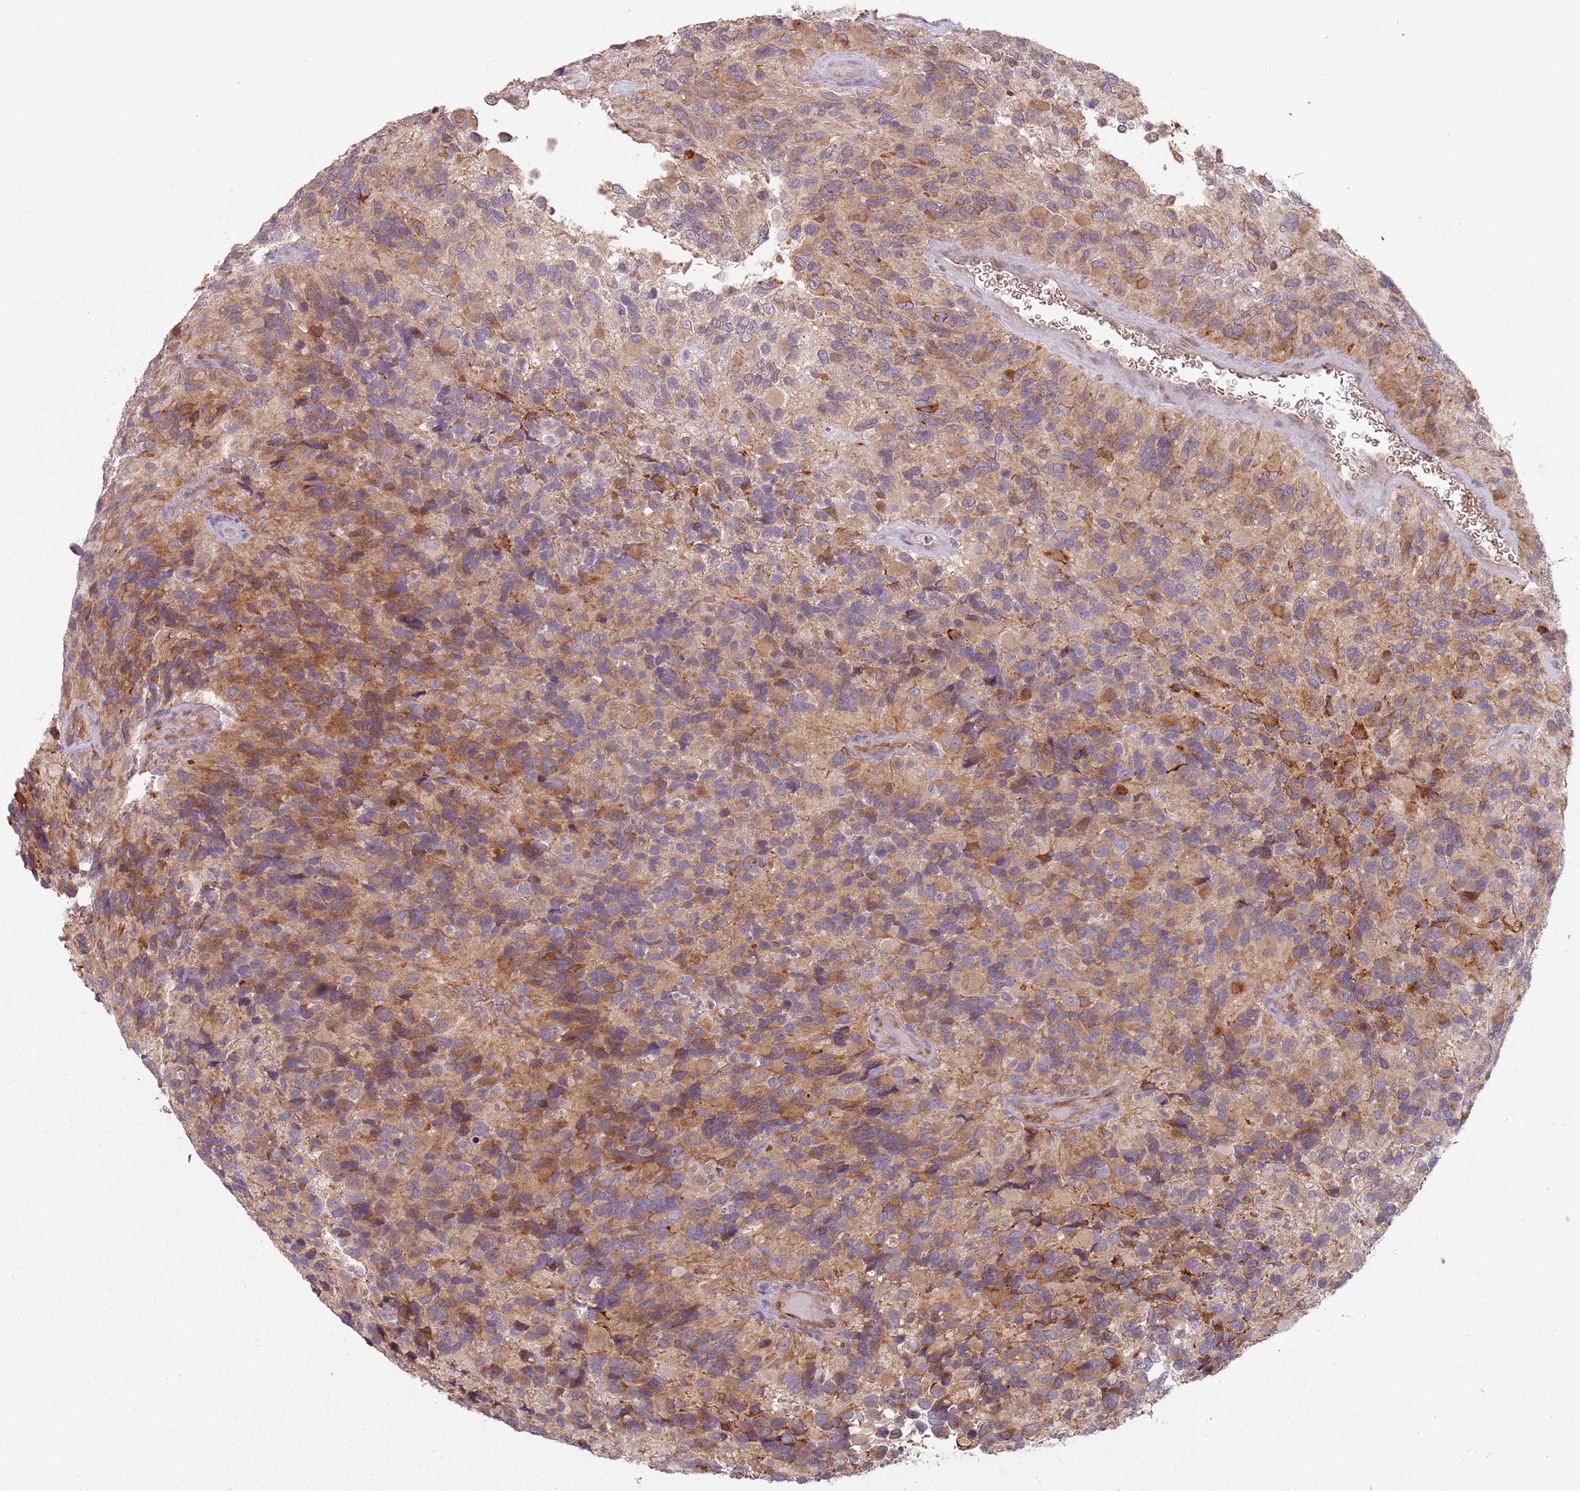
{"staining": {"intensity": "moderate", "quantity": "25%-75%", "location": "cytoplasmic/membranous"}, "tissue": "glioma", "cell_type": "Tumor cells", "image_type": "cancer", "snomed": [{"axis": "morphology", "description": "Glioma, malignant, High grade"}, {"axis": "topography", "description": "Brain"}], "caption": "A photomicrograph of high-grade glioma (malignant) stained for a protein demonstrates moderate cytoplasmic/membranous brown staining in tumor cells.", "gene": "SPATA2", "patient": {"sex": "male", "age": 77}}